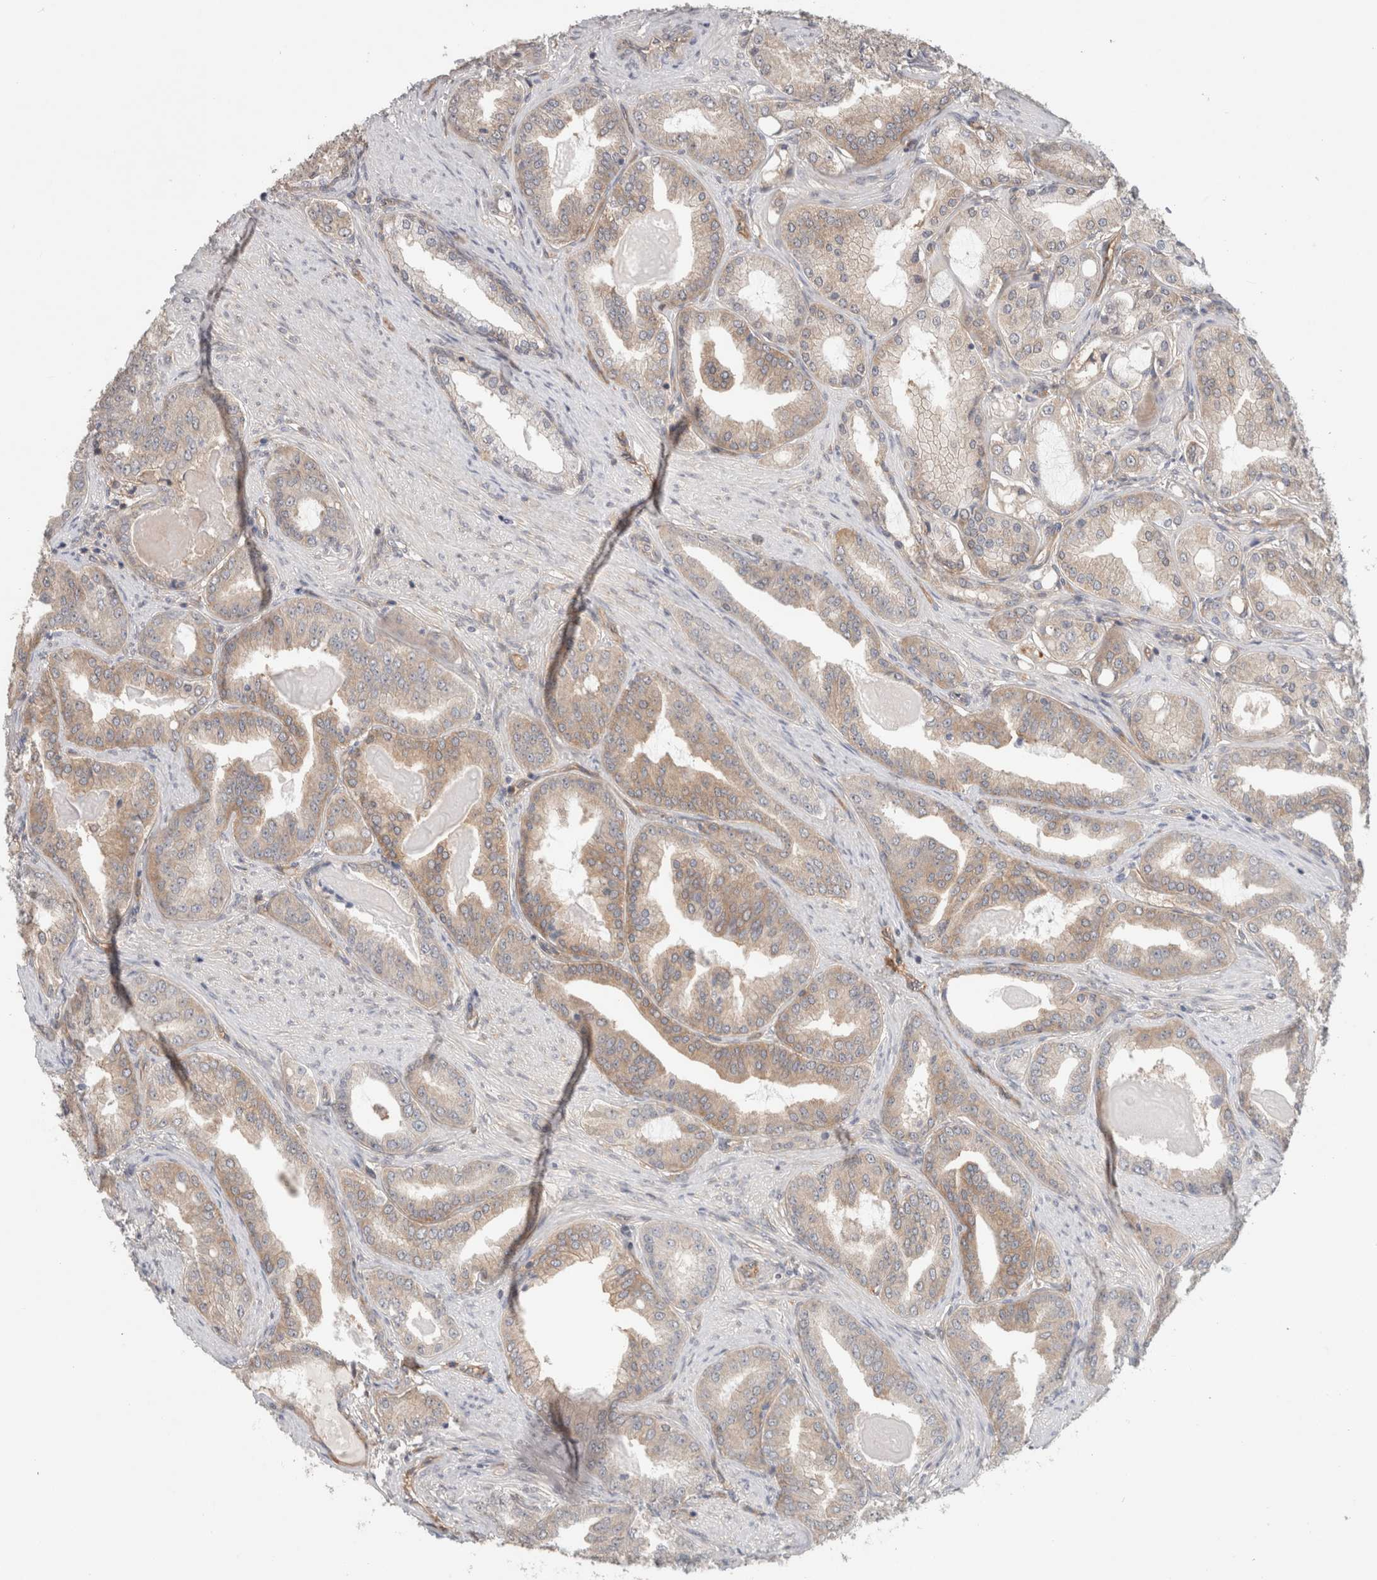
{"staining": {"intensity": "weak", "quantity": "25%-75%", "location": "cytoplasmic/membranous"}, "tissue": "prostate cancer", "cell_type": "Tumor cells", "image_type": "cancer", "snomed": [{"axis": "morphology", "description": "Adenocarcinoma, High grade"}, {"axis": "topography", "description": "Prostate"}], "caption": "Adenocarcinoma (high-grade) (prostate) was stained to show a protein in brown. There is low levels of weak cytoplasmic/membranous expression in about 25%-75% of tumor cells.", "gene": "RASAL2", "patient": {"sex": "male", "age": 60}}